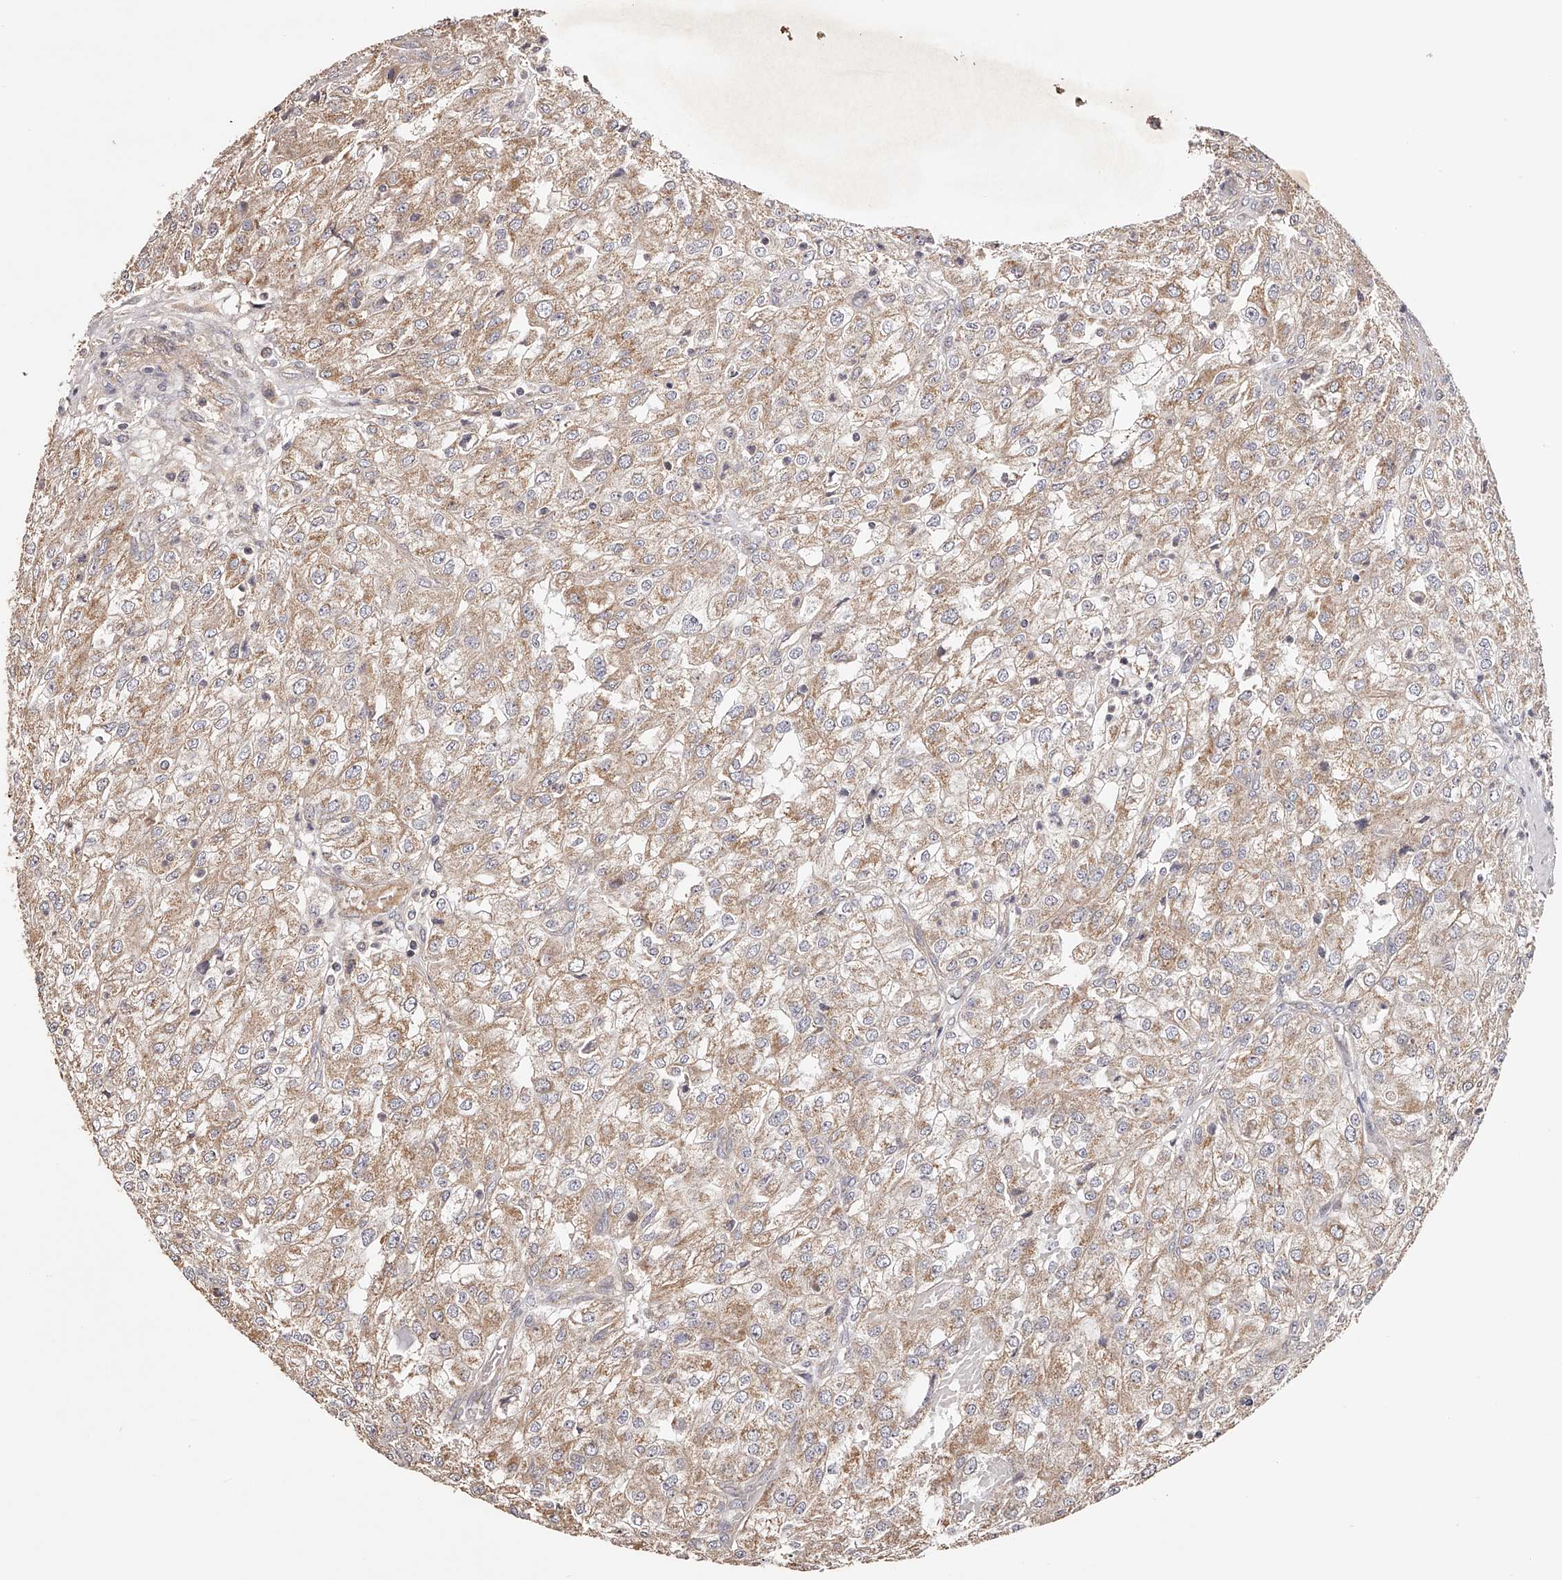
{"staining": {"intensity": "weak", "quantity": ">75%", "location": "cytoplasmic/membranous"}, "tissue": "renal cancer", "cell_type": "Tumor cells", "image_type": "cancer", "snomed": [{"axis": "morphology", "description": "Adenocarcinoma, NOS"}, {"axis": "topography", "description": "Kidney"}], "caption": "Renal adenocarcinoma stained with a brown dye demonstrates weak cytoplasmic/membranous positive staining in about >75% of tumor cells.", "gene": "USP21", "patient": {"sex": "female", "age": 54}}